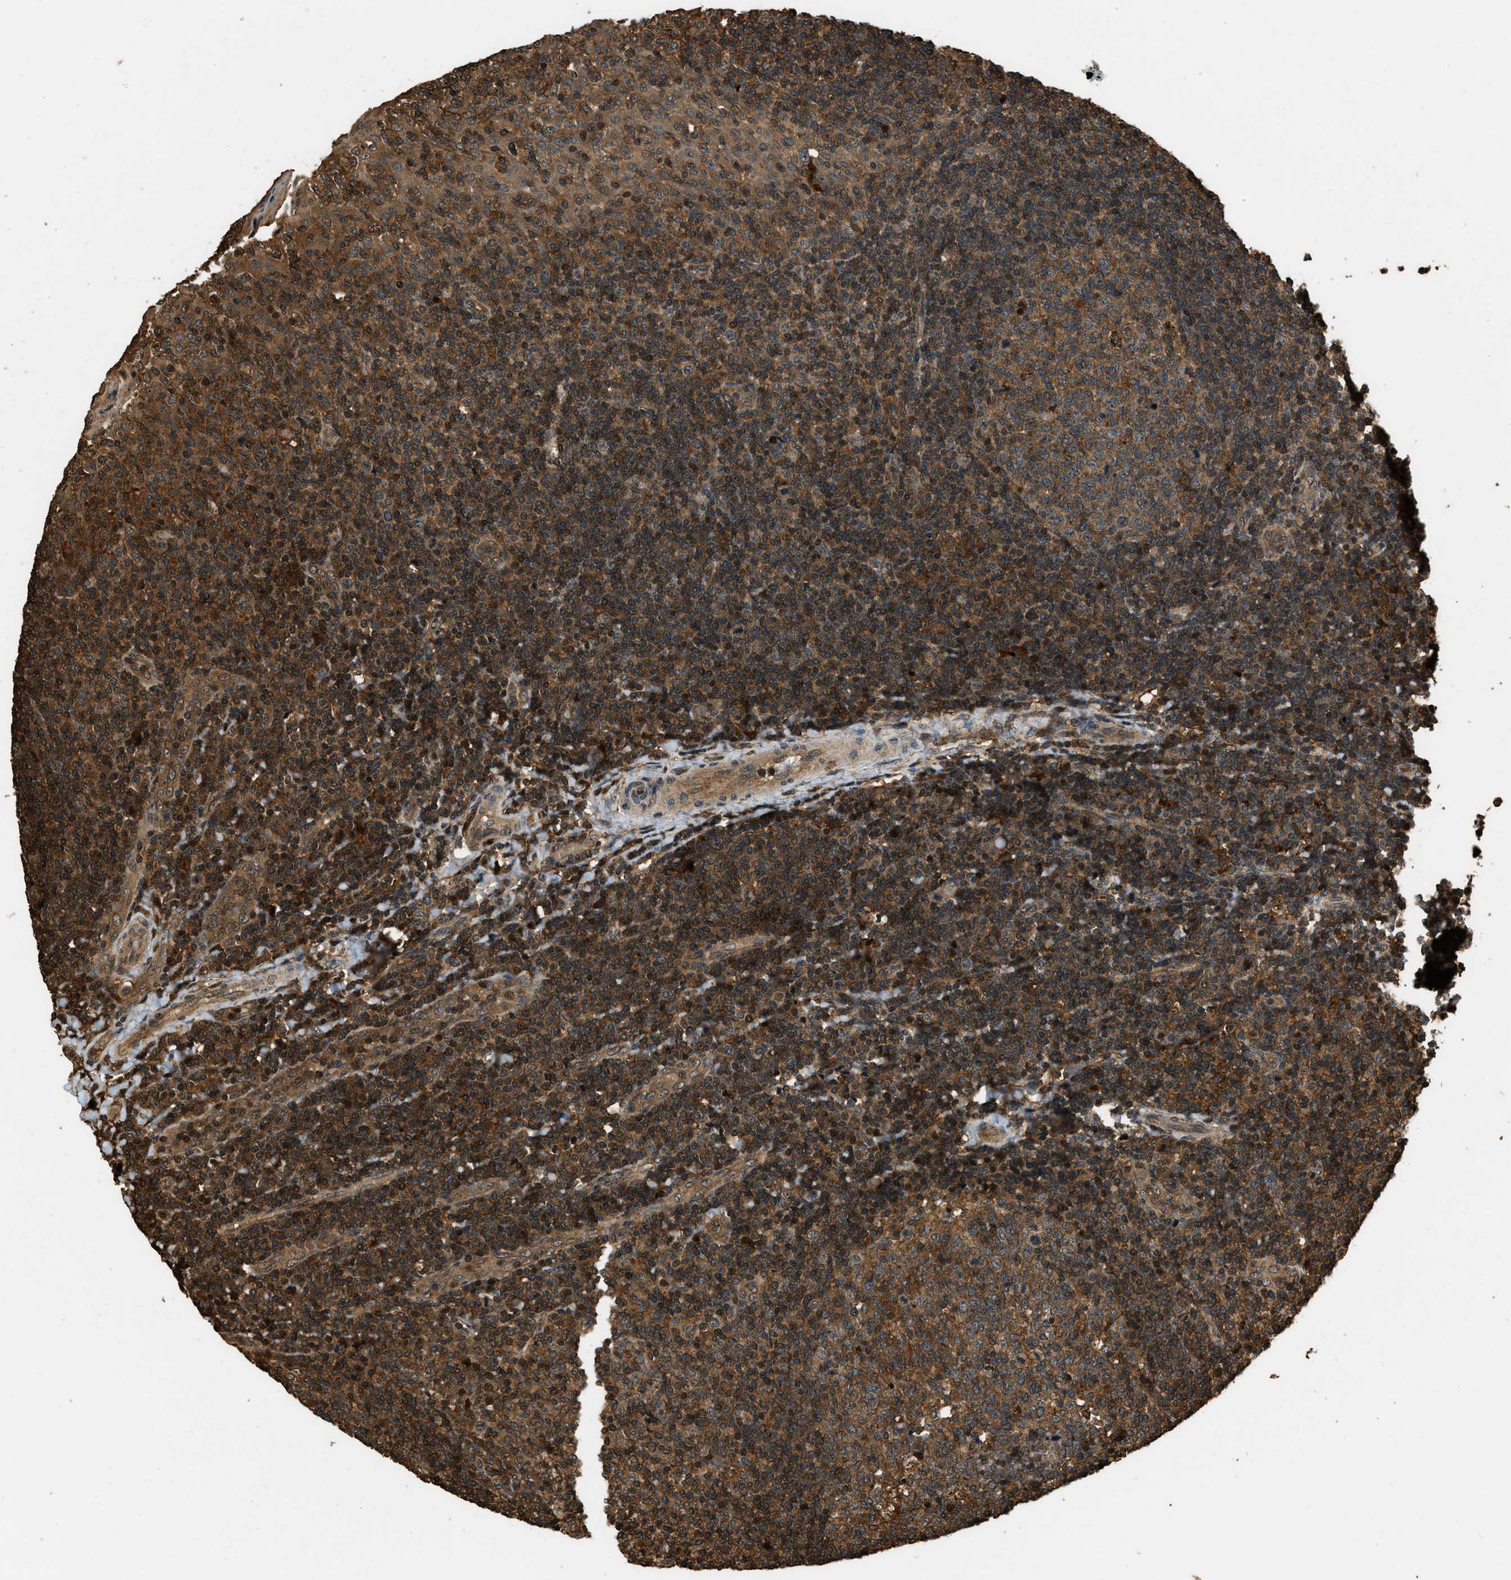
{"staining": {"intensity": "moderate", "quantity": ">75%", "location": "cytoplasmic/membranous"}, "tissue": "tonsil", "cell_type": "Germinal center cells", "image_type": "normal", "snomed": [{"axis": "morphology", "description": "Normal tissue, NOS"}, {"axis": "topography", "description": "Tonsil"}], "caption": "Moderate cytoplasmic/membranous expression is seen in about >75% of germinal center cells in normal tonsil.", "gene": "RAP2A", "patient": {"sex": "female", "age": 19}}